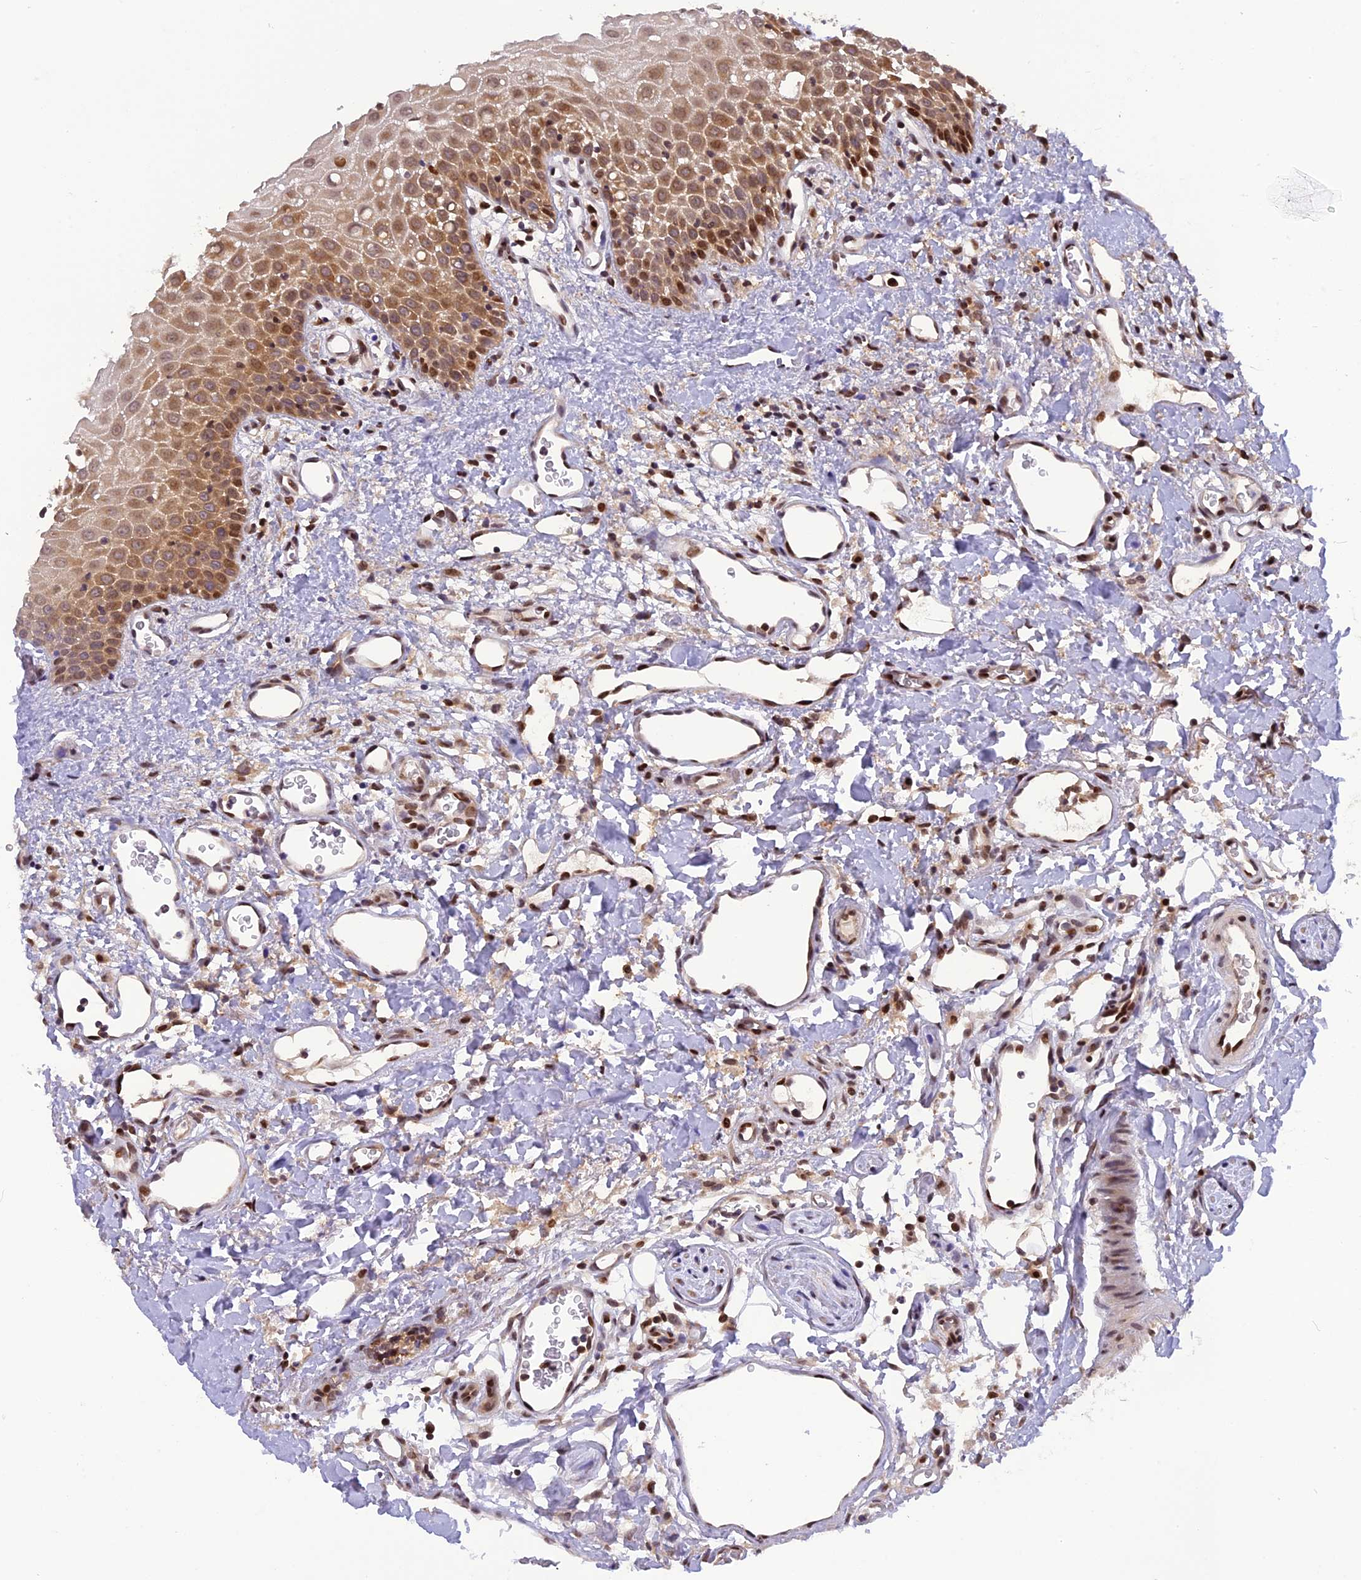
{"staining": {"intensity": "moderate", "quantity": ">75%", "location": "cytoplasmic/membranous,nuclear"}, "tissue": "oral mucosa", "cell_type": "Squamous epithelial cells", "image_type": "normal", "snomed": [{"axis": "morphology", "description": "Normal tissue, NOS"}, {"axis": "topography", "description": "Oral tissue"}], "caption": "Protein expression by immunohistochemistry displays moderate cytoplasmic/membranous,nuclear staining in about >75% of squamous epithelial cells in unremarkable oral mucosa.", "gene": "RABGGTA", "patient": {"sex": "female", "age": 70}}